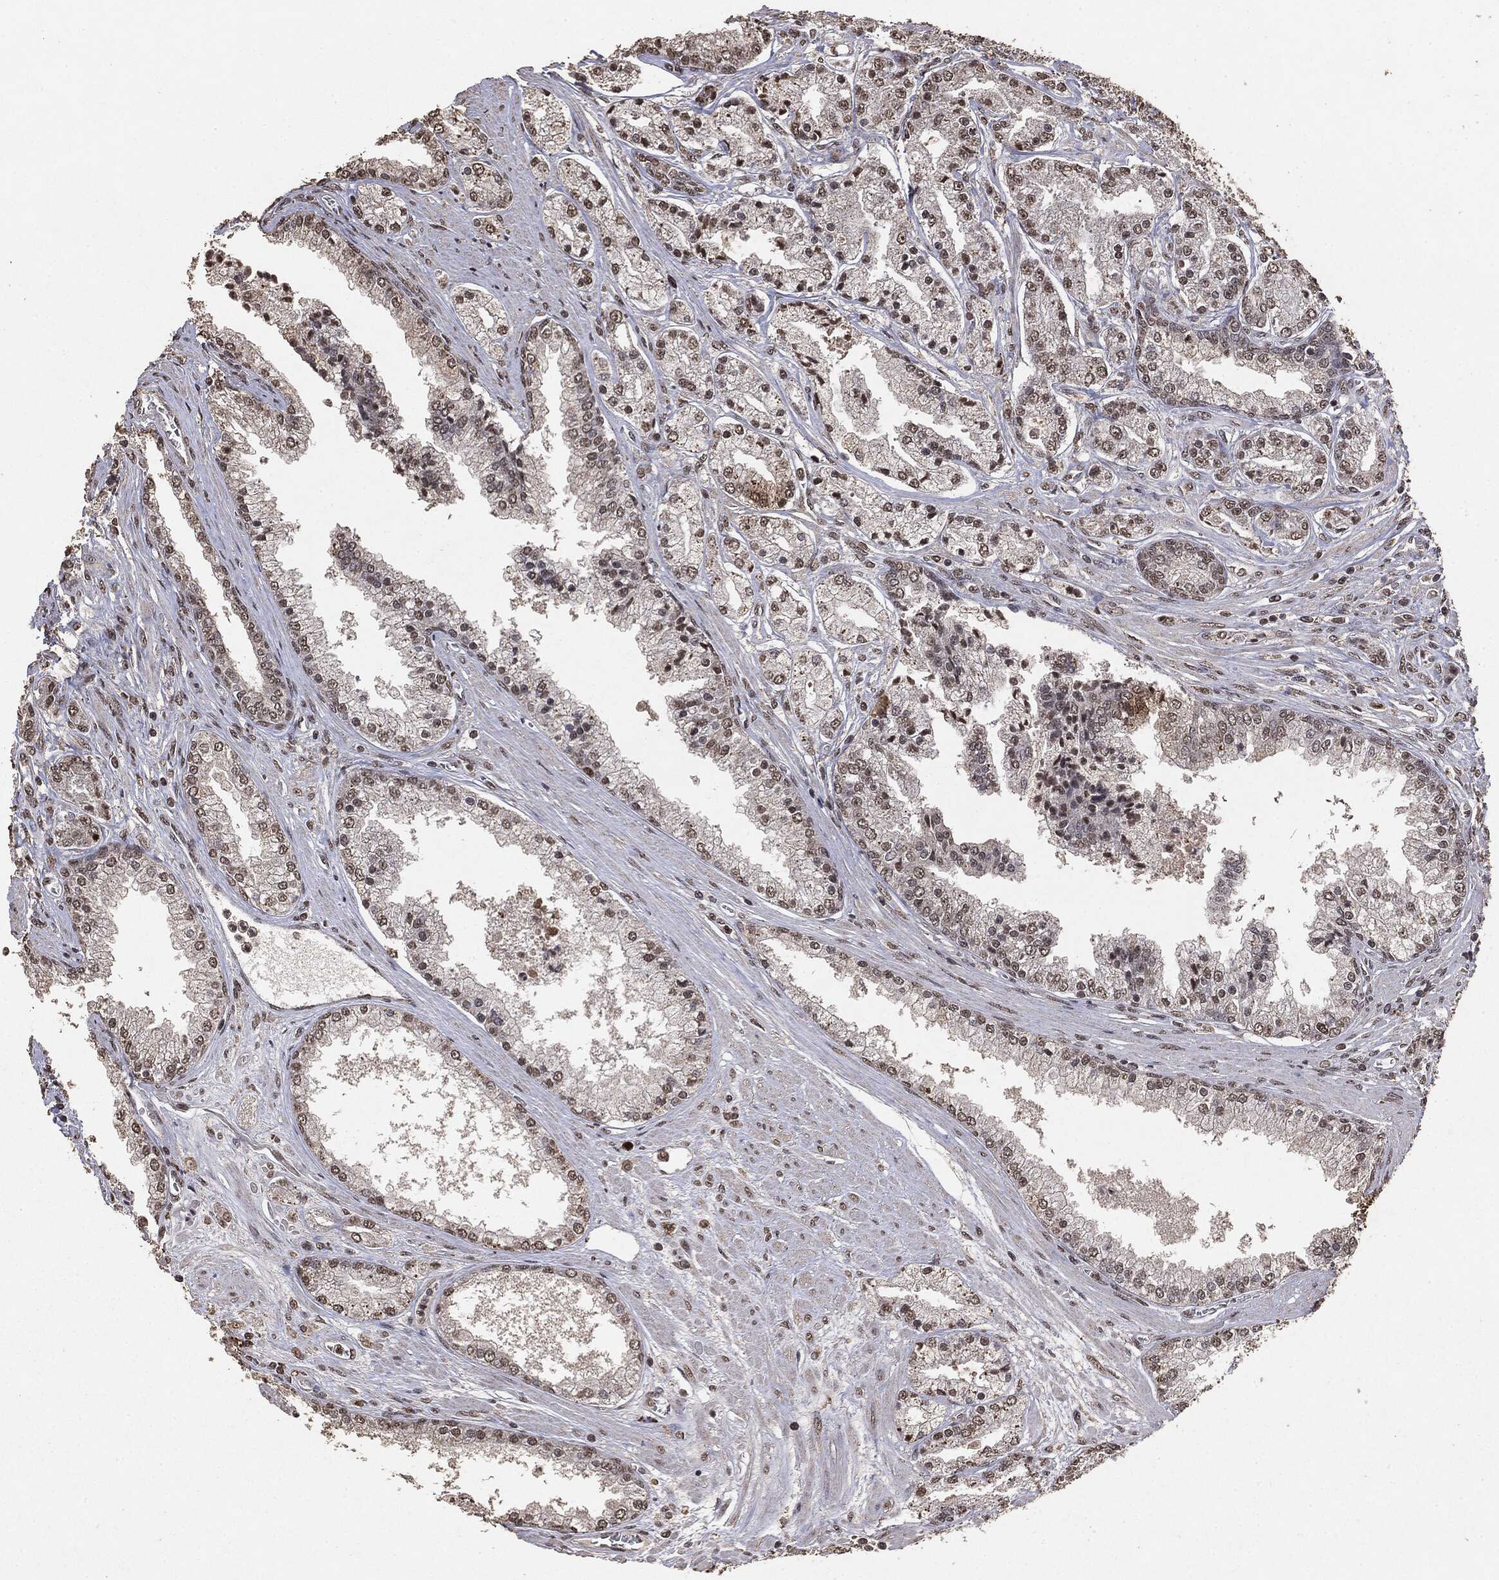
{"staining": {"intensity": "weak", "quantity": "25%-75%", "location": "nuclear"}, "tissue": "prostate cancer", "cell_type": "Tumor cells", "image_type": "cancer", "snomed": [{"axis": "morphology", "description": "Adenocarcinoma, High grade"}, {"axis": "topography", "description": "Prostate"}], "caption": "Brown immunohistochemical staining in human prostate adenocarcinoma (high-grade) shows weak nuclear expression in about 25%-75% of tumor cells. (DAB (3,3'-diaminobenzidine) = brown stain, brightfield microscopy at high magnification).", "gene": "RAD18", "patient": {"sex": "male", "age": 66}}